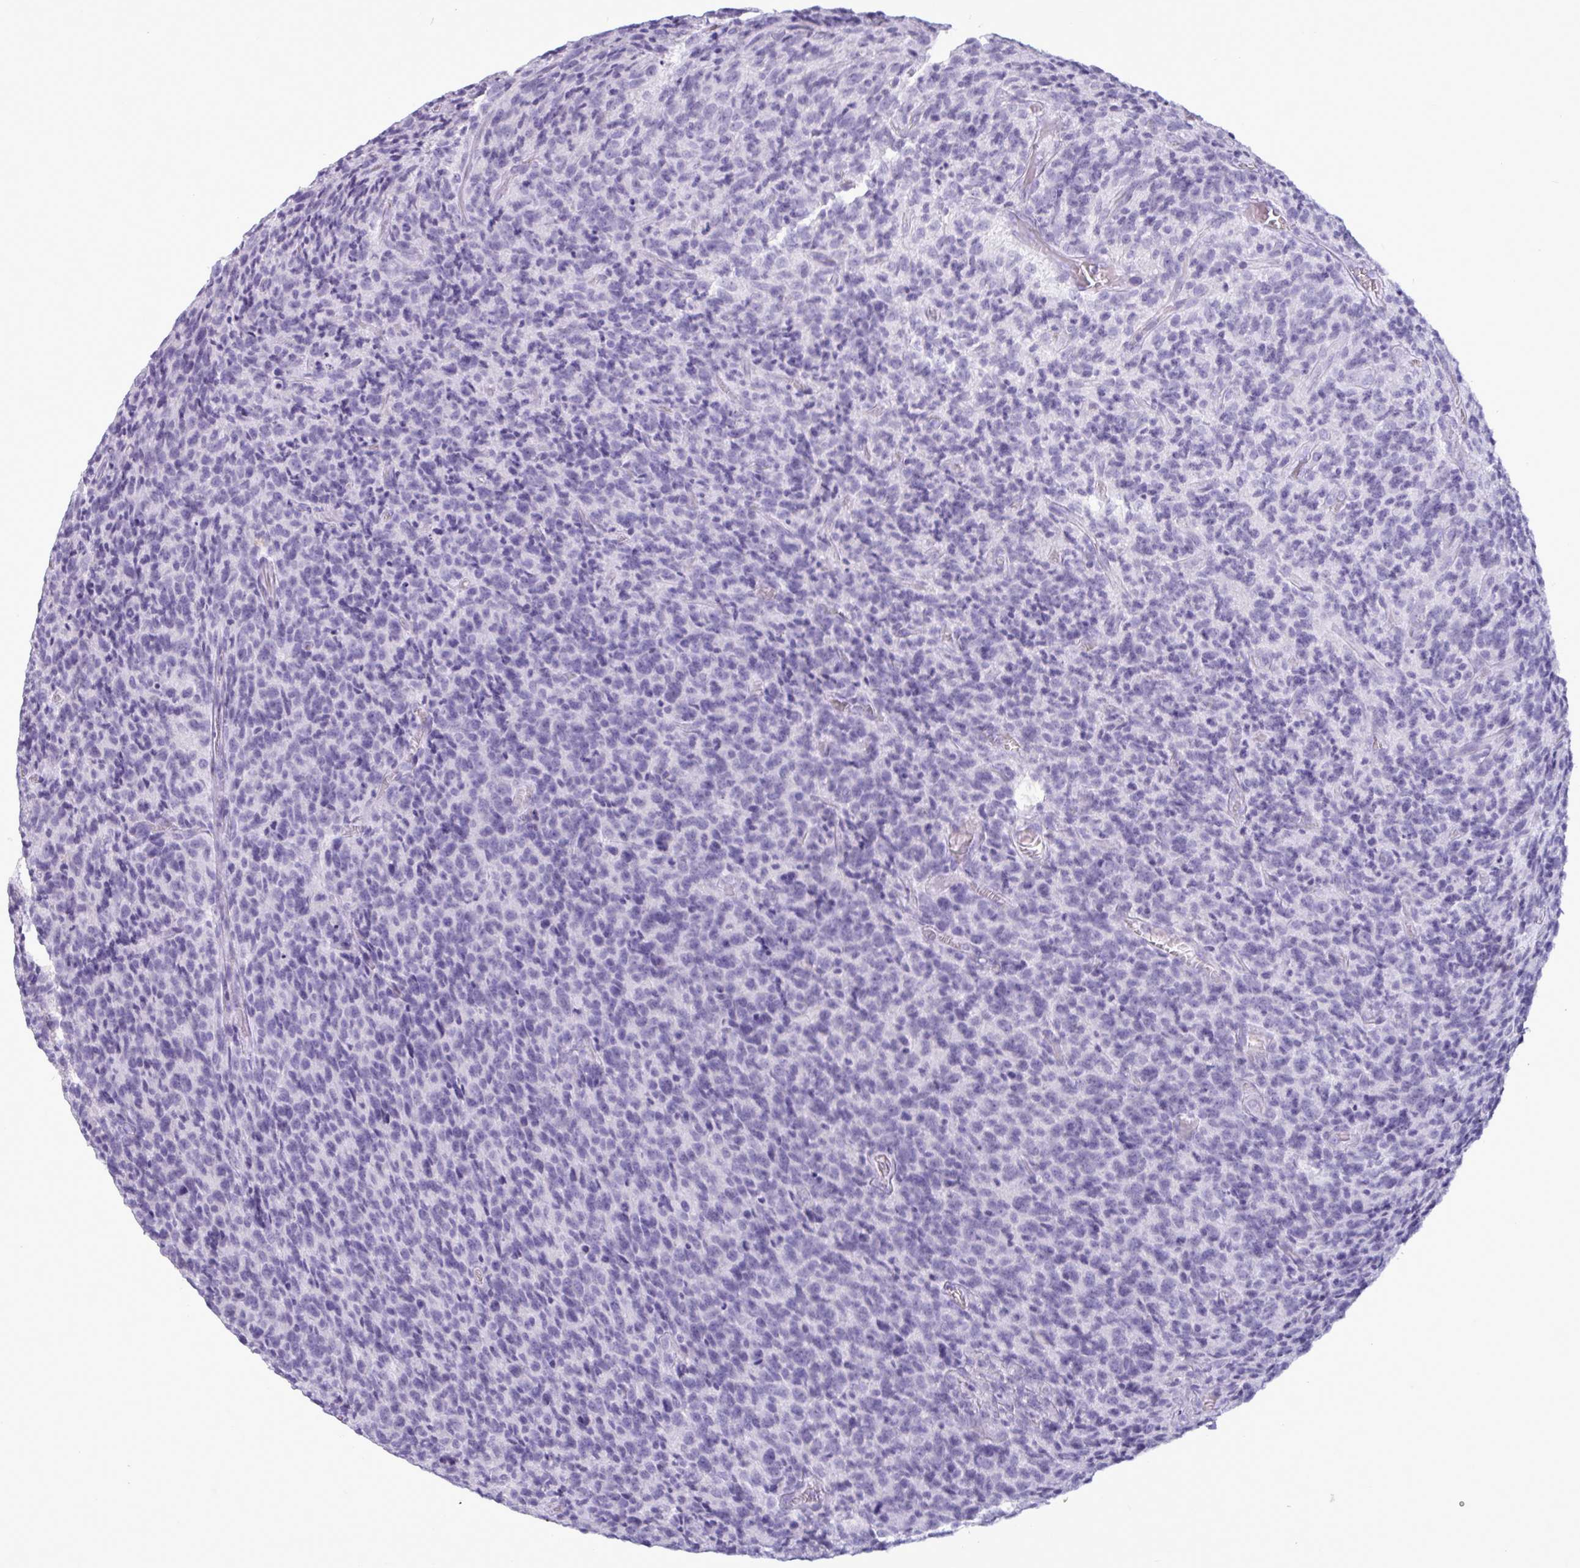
{"staining": {"intensity": "negative", "quantity": "none", "location": "none"}, "tissue": "glioma", "cell_type": "Tumor cells", "image_type": "cancer", "snomed": [{"axis": "morphology", "description": "Glioma, malignant, High grade"}, {"axis": "topography", "description": "Brain"}], "caption": "Immunohistochemistry (IHC) micrograph of neoplastic tissue: glioma stained with DAB (3,3'-diaminobenzidine) displays no significant protein staining in tumor cells.", "gene": "BBS10", "patient": {"sex": "male", "age": 76}}